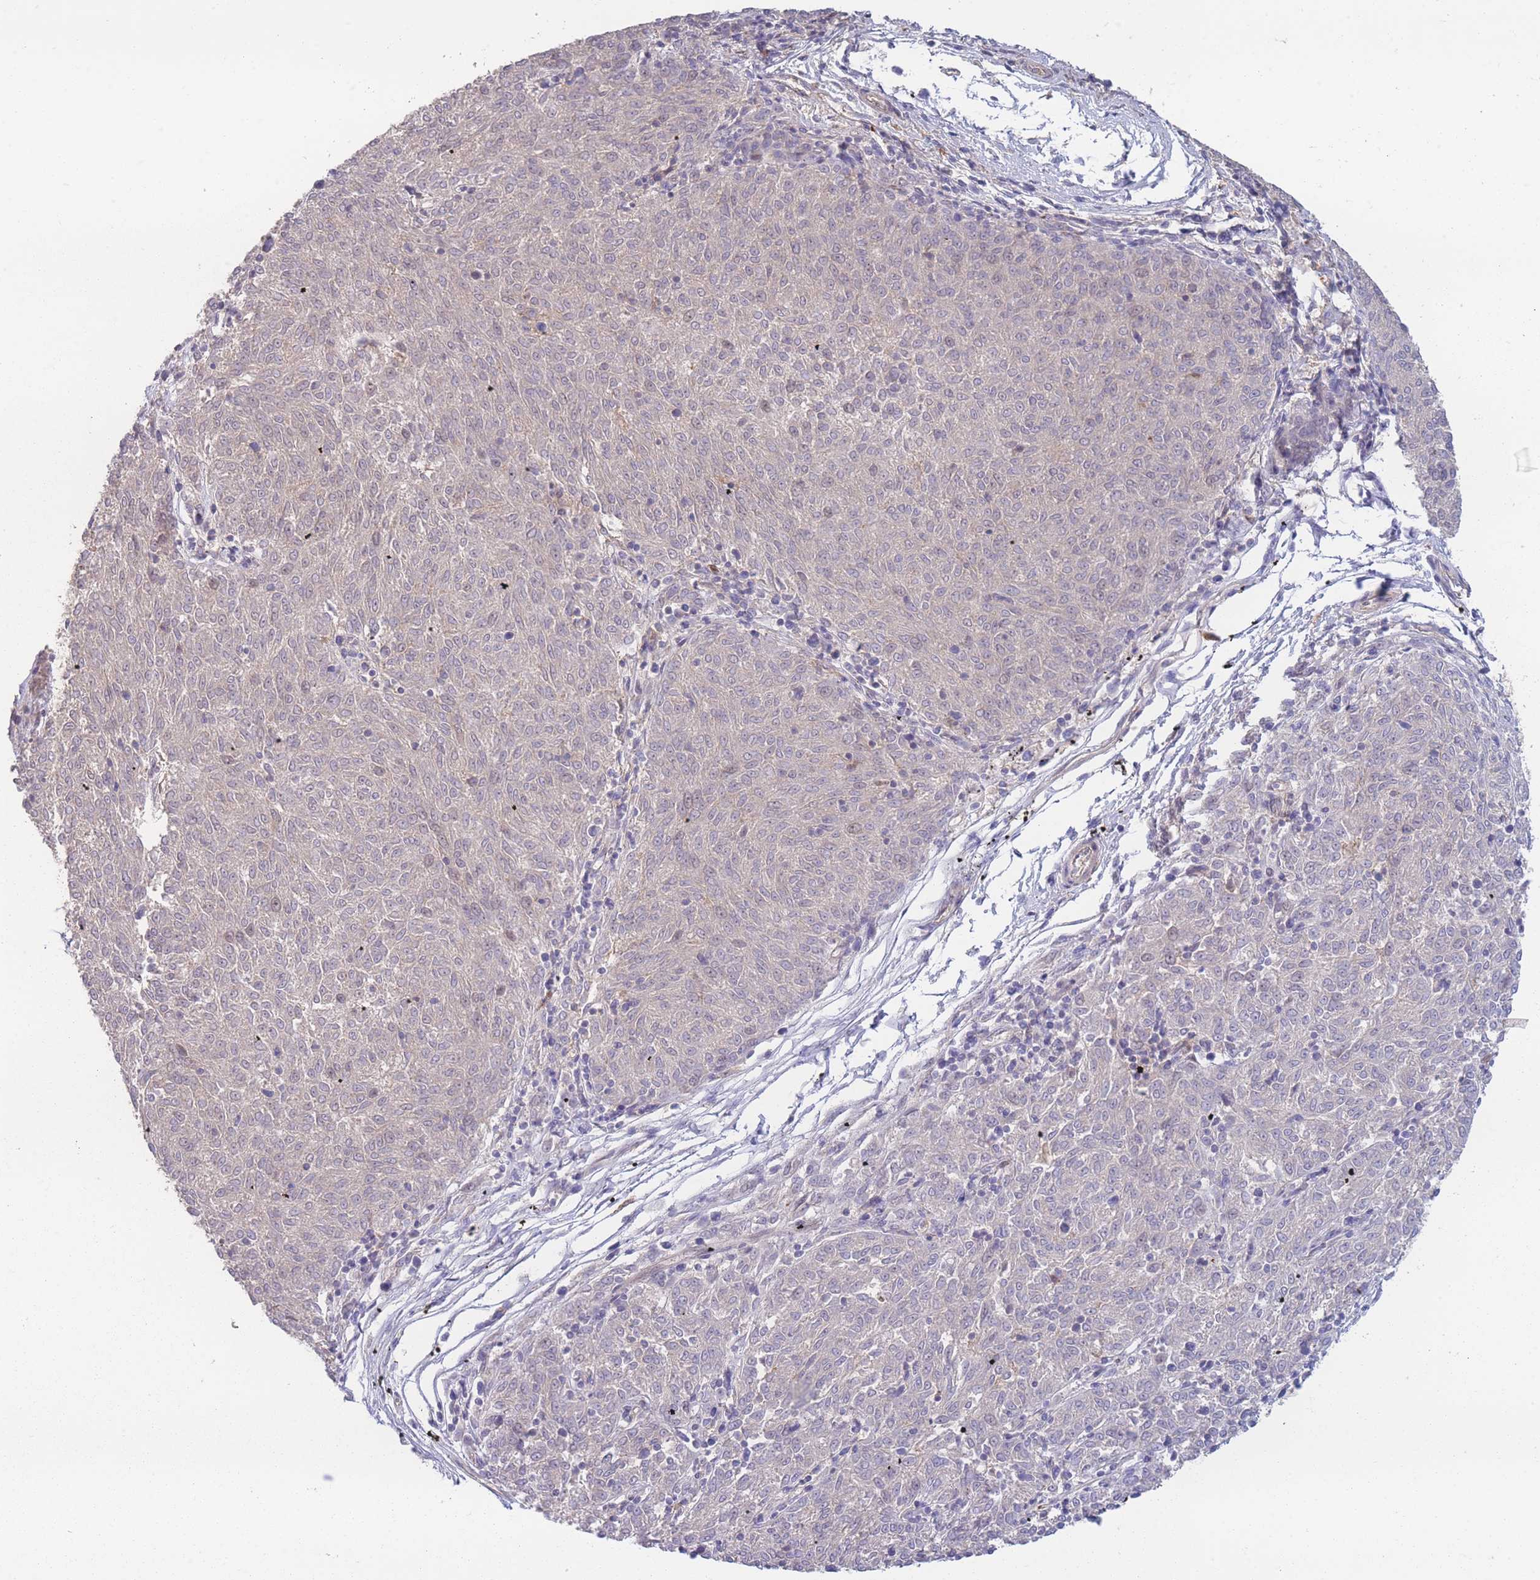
{"staining": {"intensity": "negative", "quantity": "none", "location": "none"}, "tissue": "melanoma", "cell_type": "Tumor cells", "image_type": "cancer", "snomed": [{"axis": "morphology", "description": "Malignant melanoma, NOS"}, {"axis": "topography", "description": "Skin"}], "caption": "Immunohistochemical staining of human malignant melanoma shows no significant expression in tumor cells.", "gene": "STEAP3", "patient": {"sex": "female", "age": 72}}